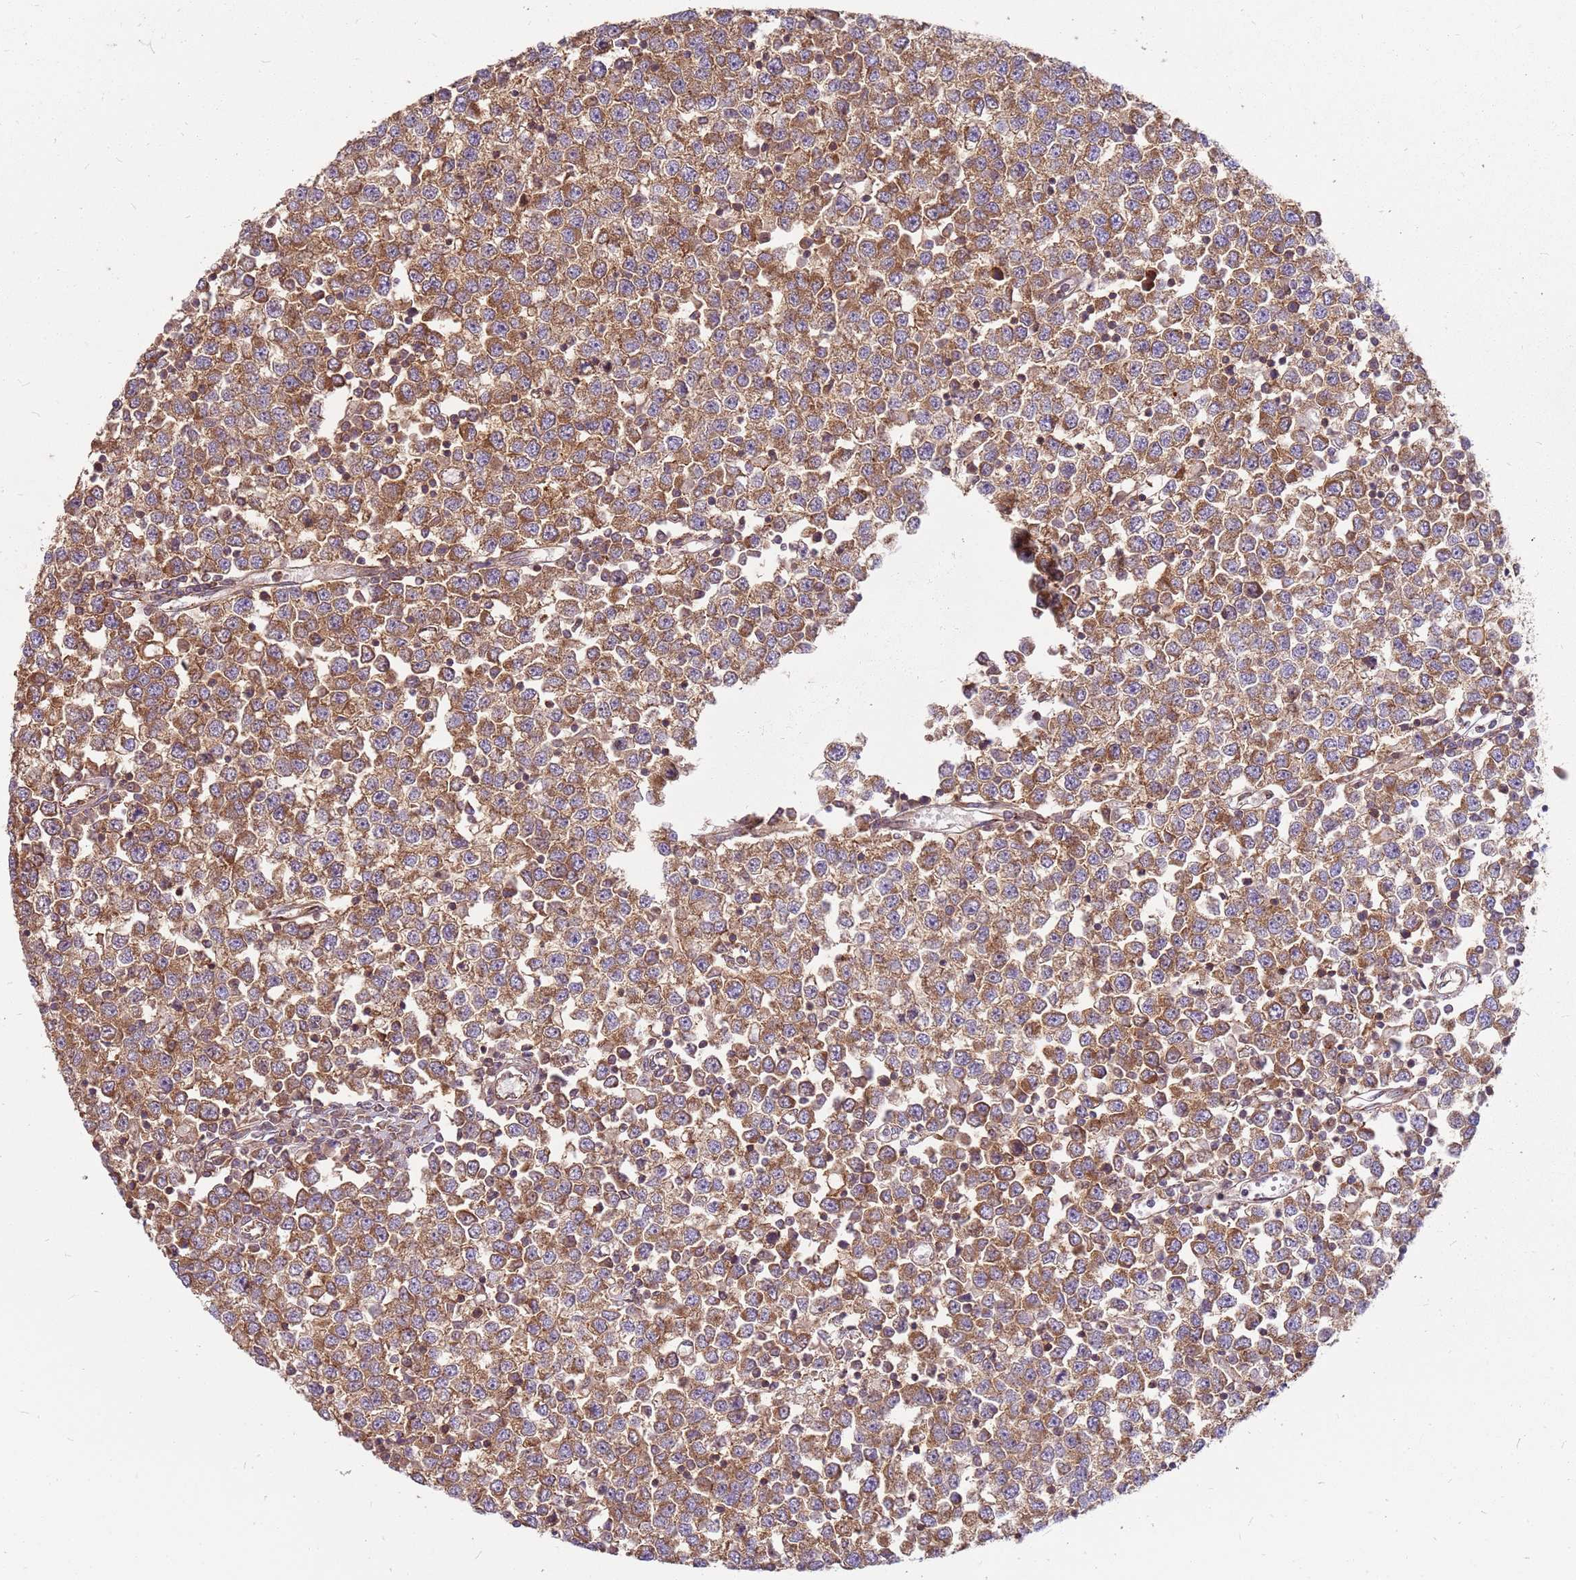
{"staining": {"intensity": "moderate", "quantity": ">75%", "location": "cytoplasmic/membranous"}, "tissue": "testis cancer", "cell_type": "Tumor cells", "image_type": "cancer", "snomed": [{"axis": "morphology", "description": "Seminoma, NOS"}, {"axis": "topography", "description": "Testis"}], "caption": "Immunohistochemical staining of human testis cancer (seminoma) displays moderate cytoplasmic/membranous protein staining in approximately >75% of tumor cells.", "gene": "CCDC159", "patient": {"sex": "male", "age": 65}}